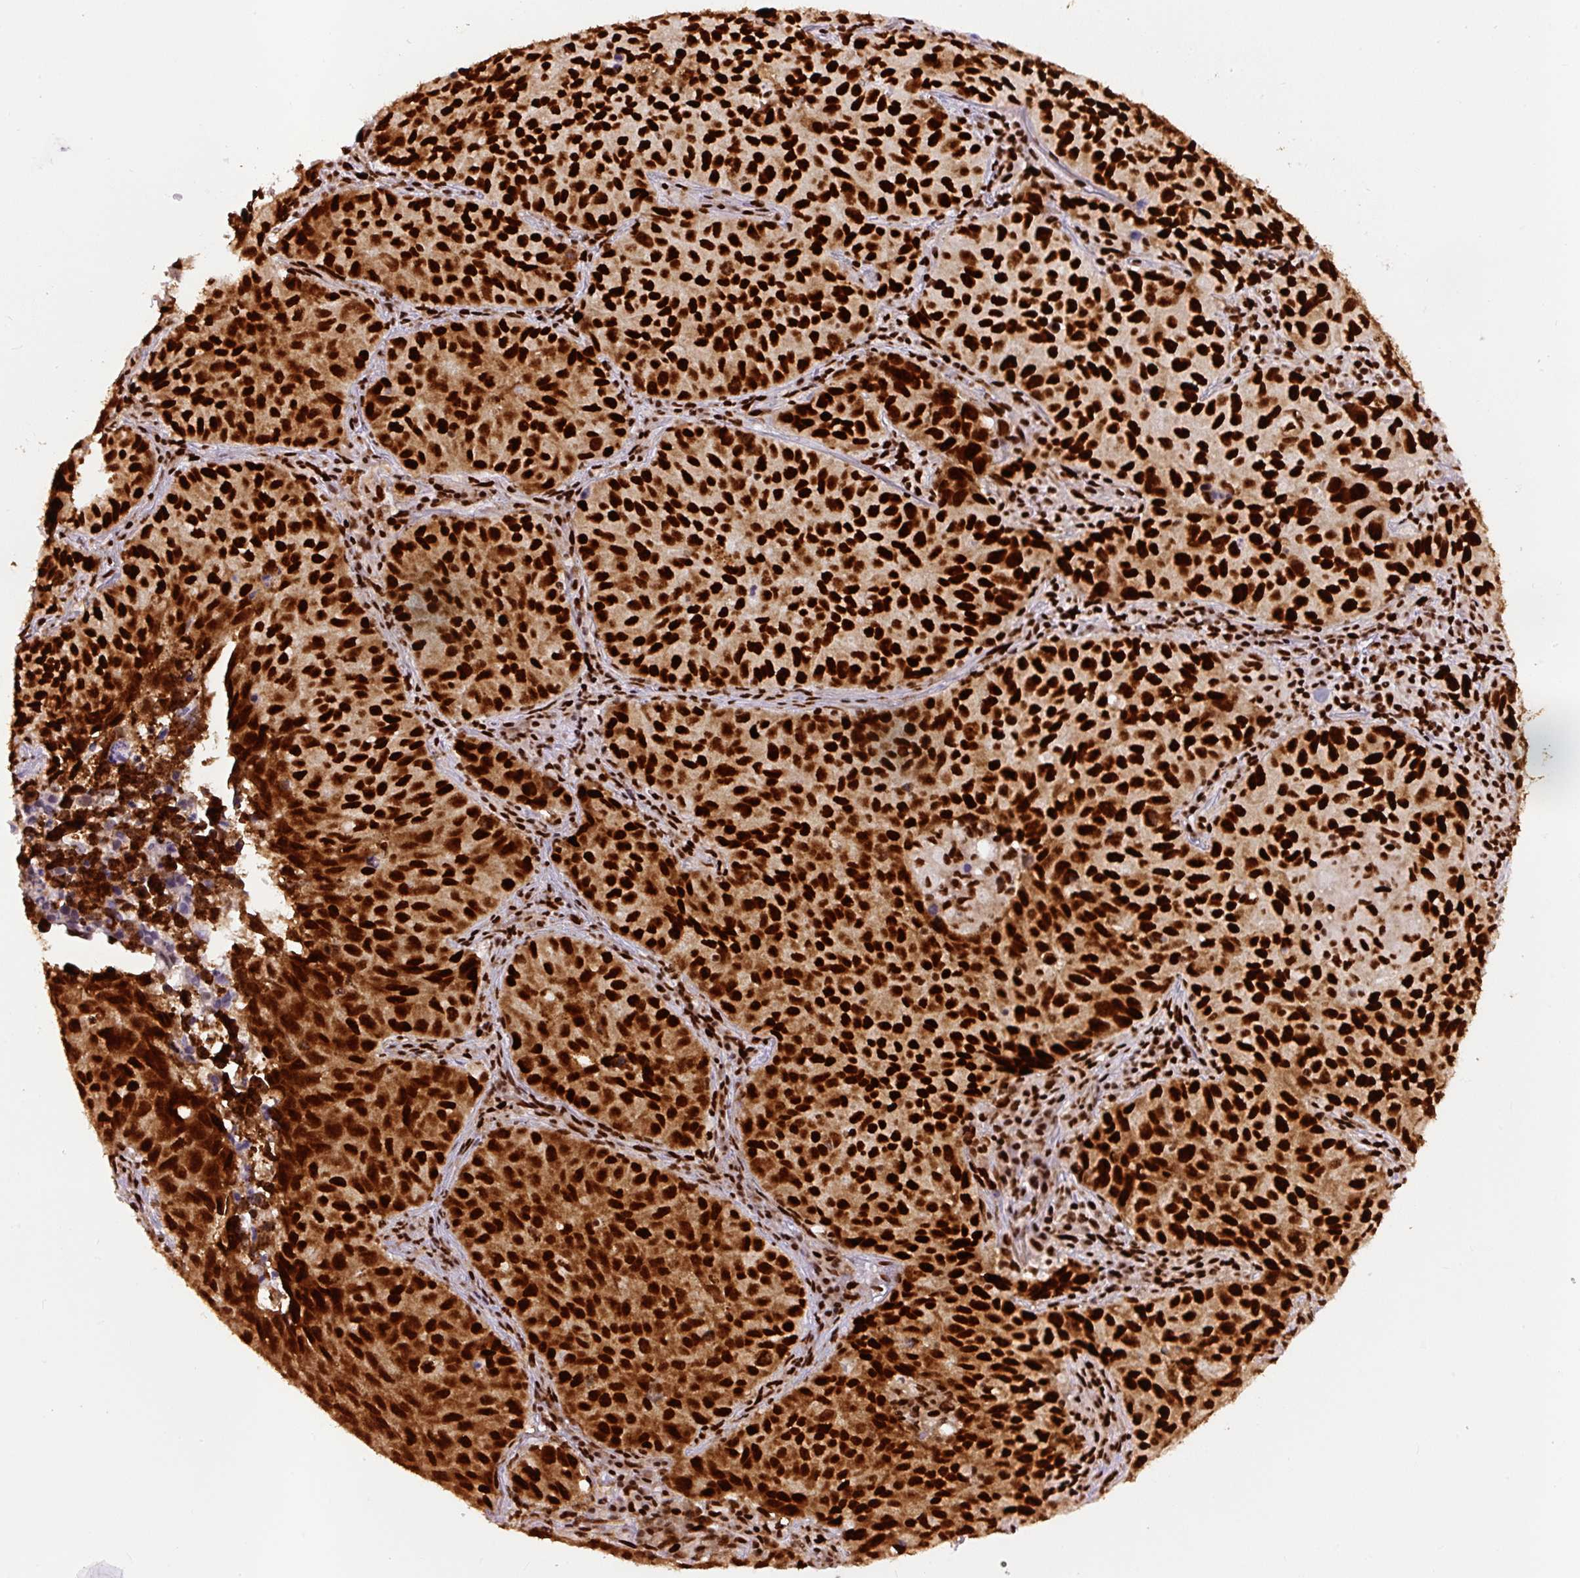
{"staining": {"intensity": "strong", "quantity": ">75%", "location": "cytoplasmic/membranous,nuclear"}, "tissue": "lung cancer", "cell_type": "Tumor cells", "image_type": "cancer", "snomed": [{"axis": "morphology", "description": "Adenocarcinoma, NOS"}, {"axis": "topography", "description": "Lung"}], "caption": "Tumor cells display strong cytoplasmic/membranous and nuclear expression in about >75% of cells in adenocarcinoma (lung).", "gene": "FUS", "patient": {"sex": "female", "age": 50}}